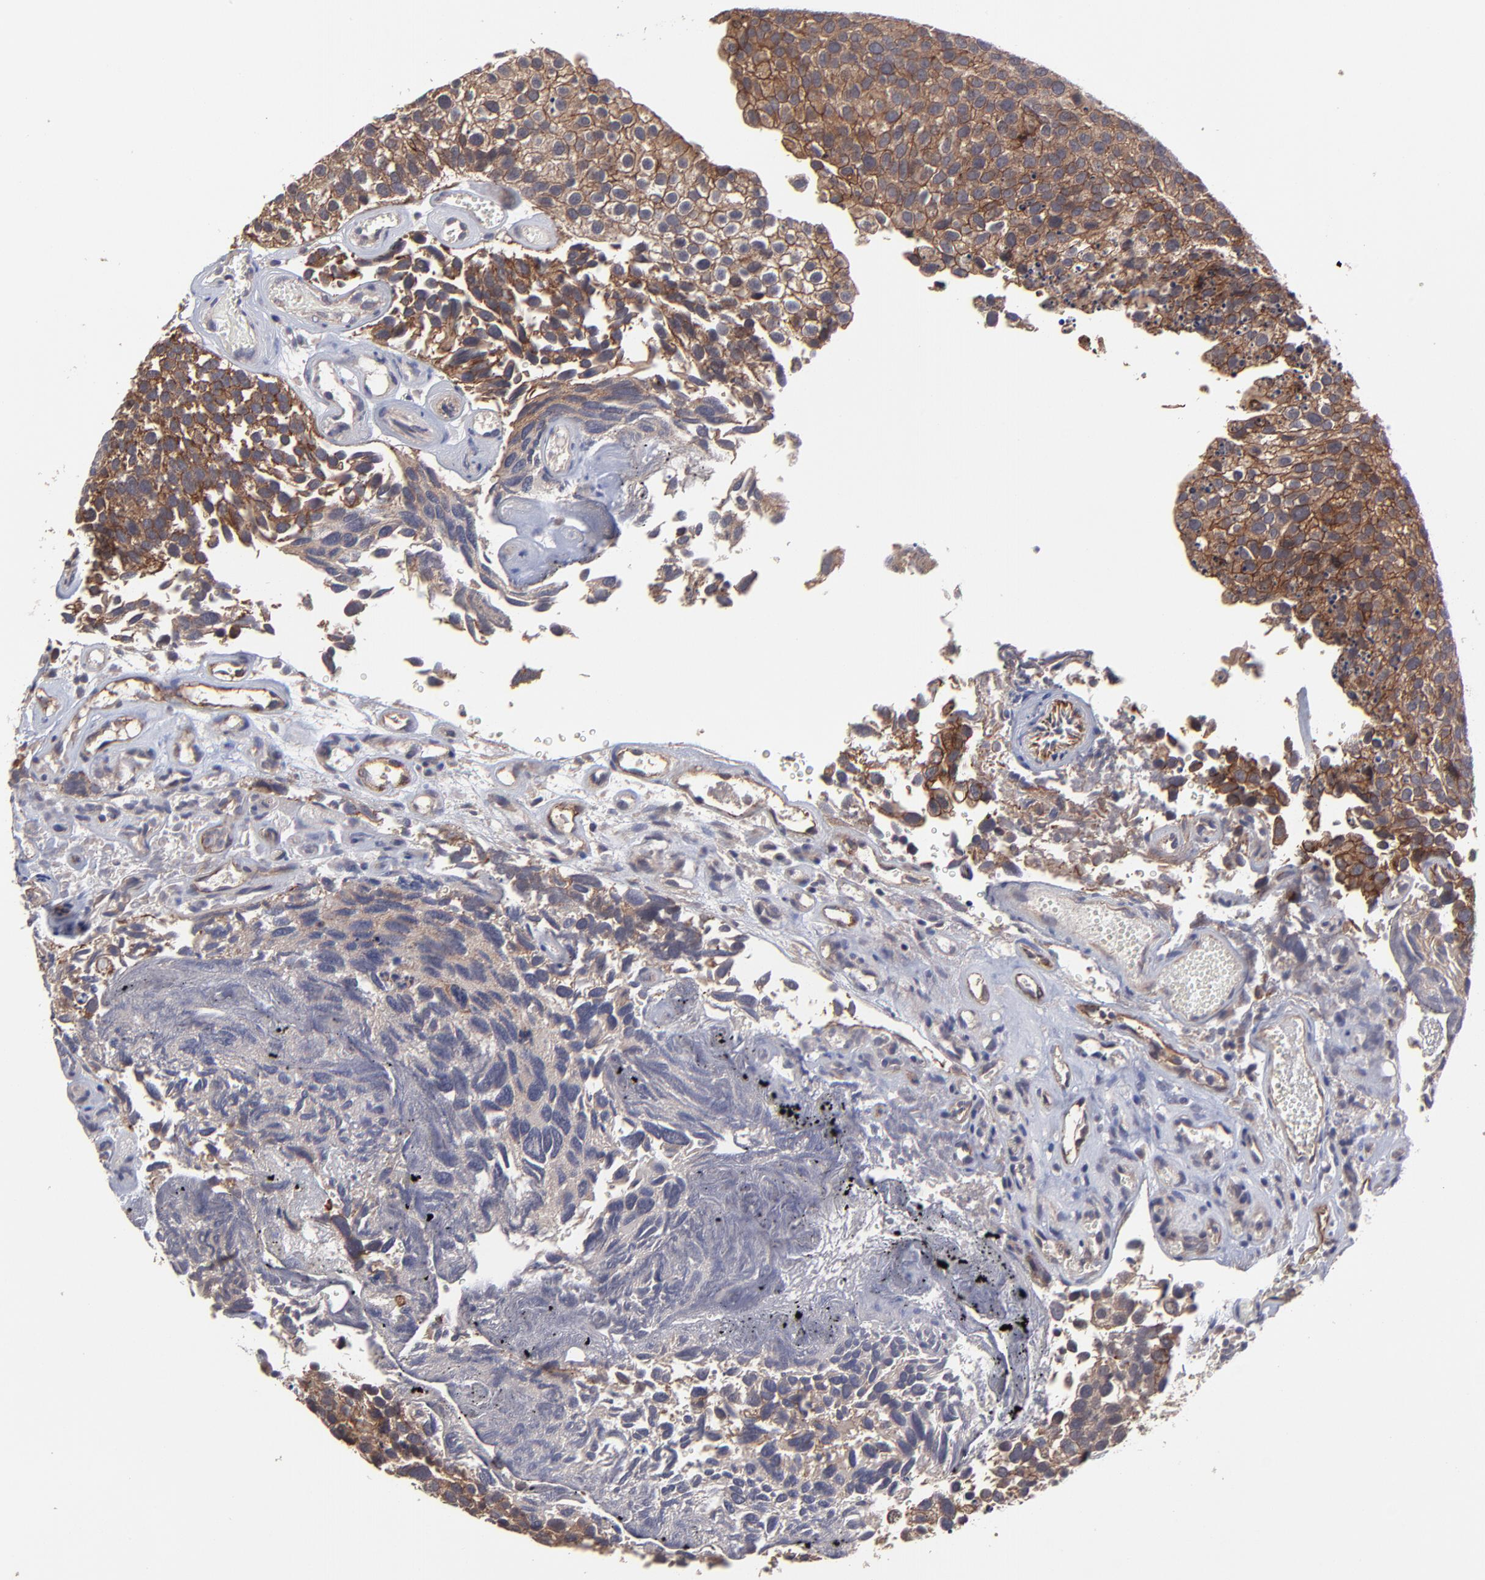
{"staining": {"intensity": "strong", "quantity": ">75%", "location": "cytoplasmic/membranous"}, "tissue": "urothelial cancer", "cell_type": "Tumor cells", "image_type": "cancer", "snomed": [{"axis": "morphology", "description": "Urothelial carcinoma, High grade"}, {"axis": "topography", "description": "Urinary bladder"}], "caption": "Immunohistochemical staining of human urothelial carcinoma (high-grade) exhibits strong cytoplasmic/membranous protein staining in approximately >75% of tumor cells. (brown staining indicates protein expression, while blue staining denotes nuclei).", "gene": "ZNF780B", "patient": {"sex": "male", "age": 72}}